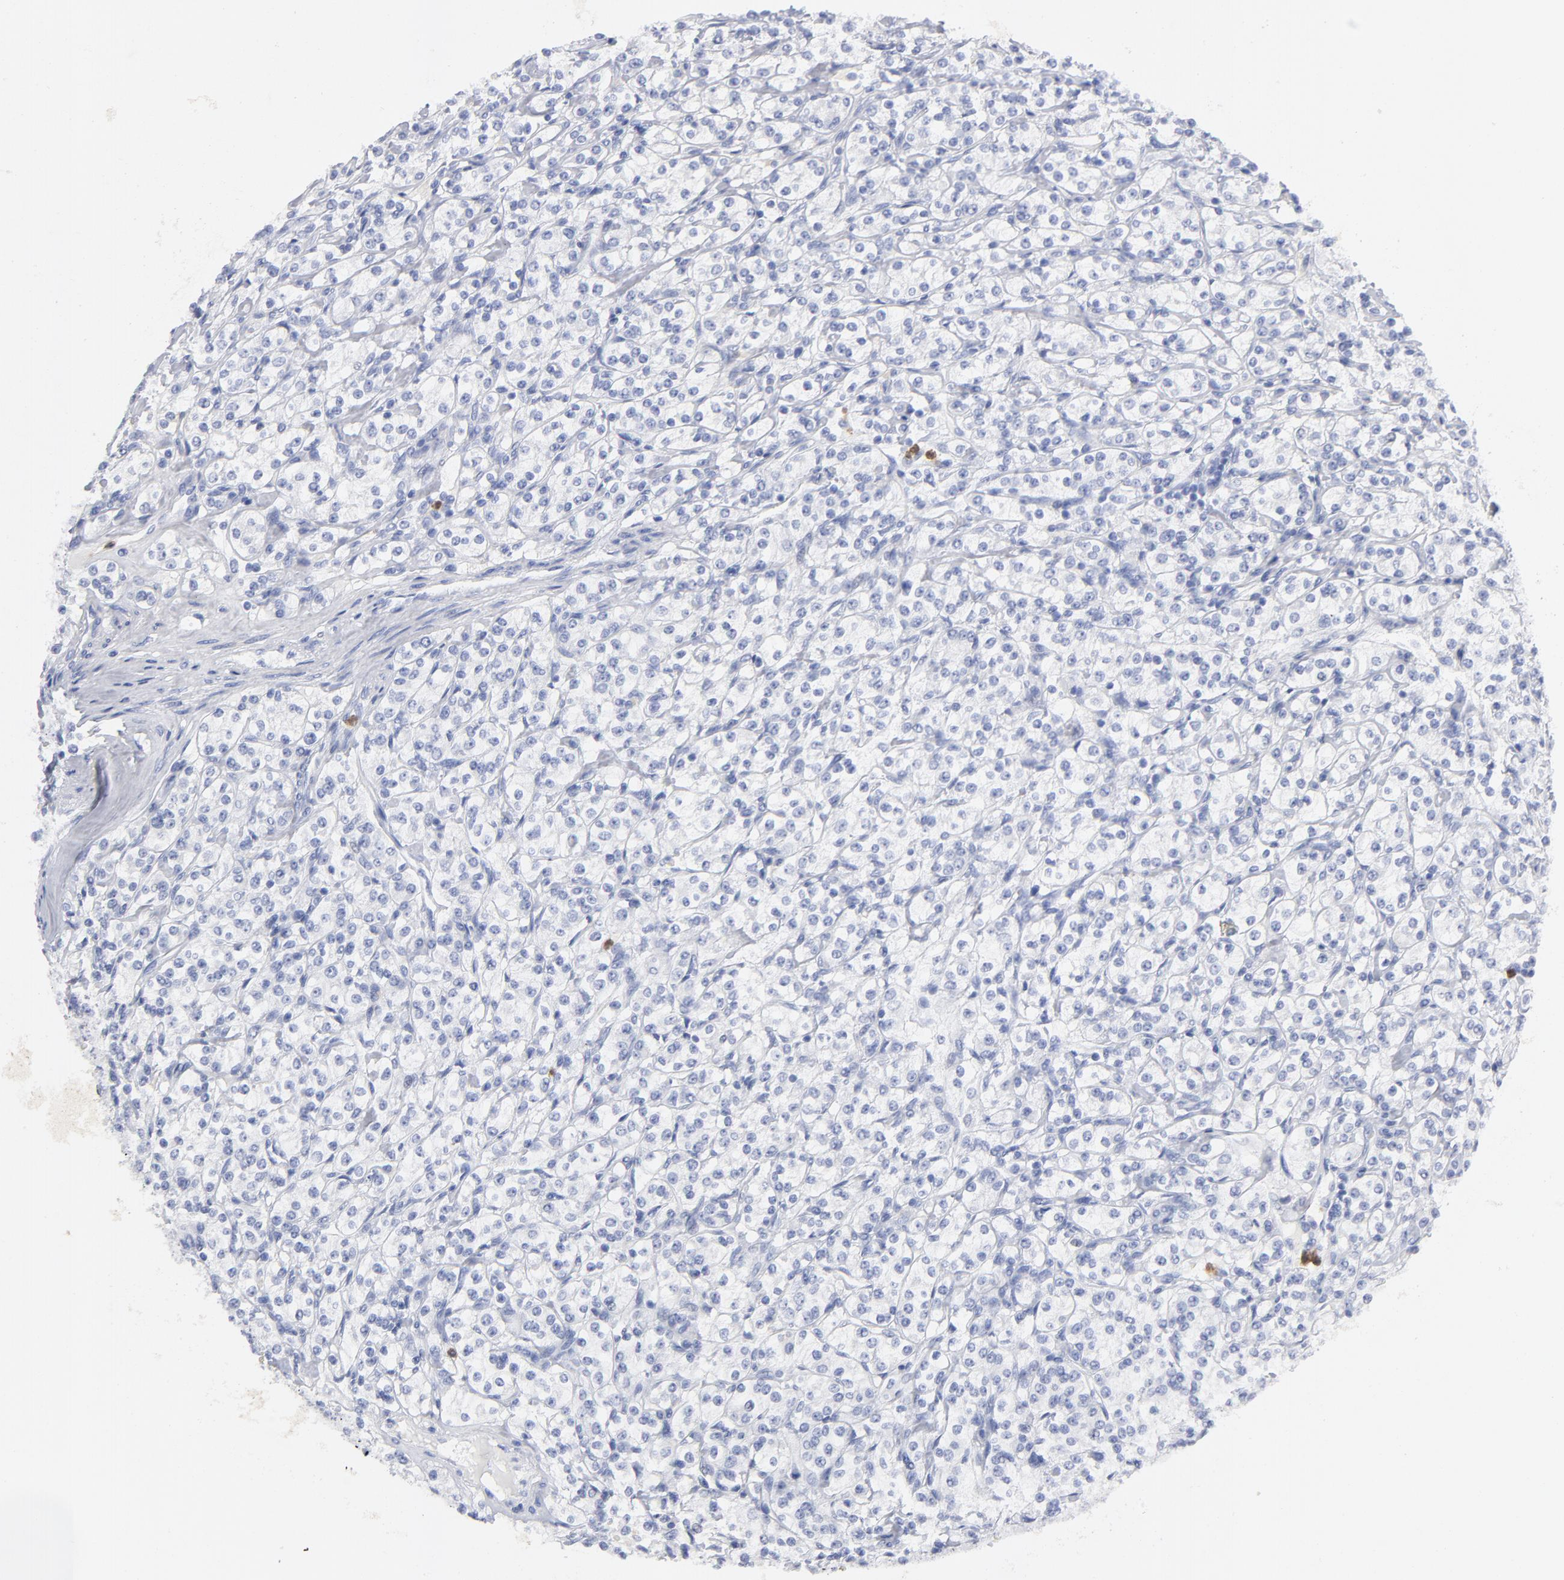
{"staining": {"intensity": "negative", "quantity": "none", "location": "none"}, "tissue": "renal cancer", "cell_type": "Tumor cells", "image_type": "cancer", "snomed": [{"axis": "morphology", "description": "Adenocarcinoma, NOS"}, {"axis": "topography", "description": "Kidney"}], "caption": "This is a micrograph of IHC staining of renal cancer (adenocarcinoma), which shows no positivity in tumor cells.", "gene": "ARG1", "patient": {"sex": "male", "age": 77}}